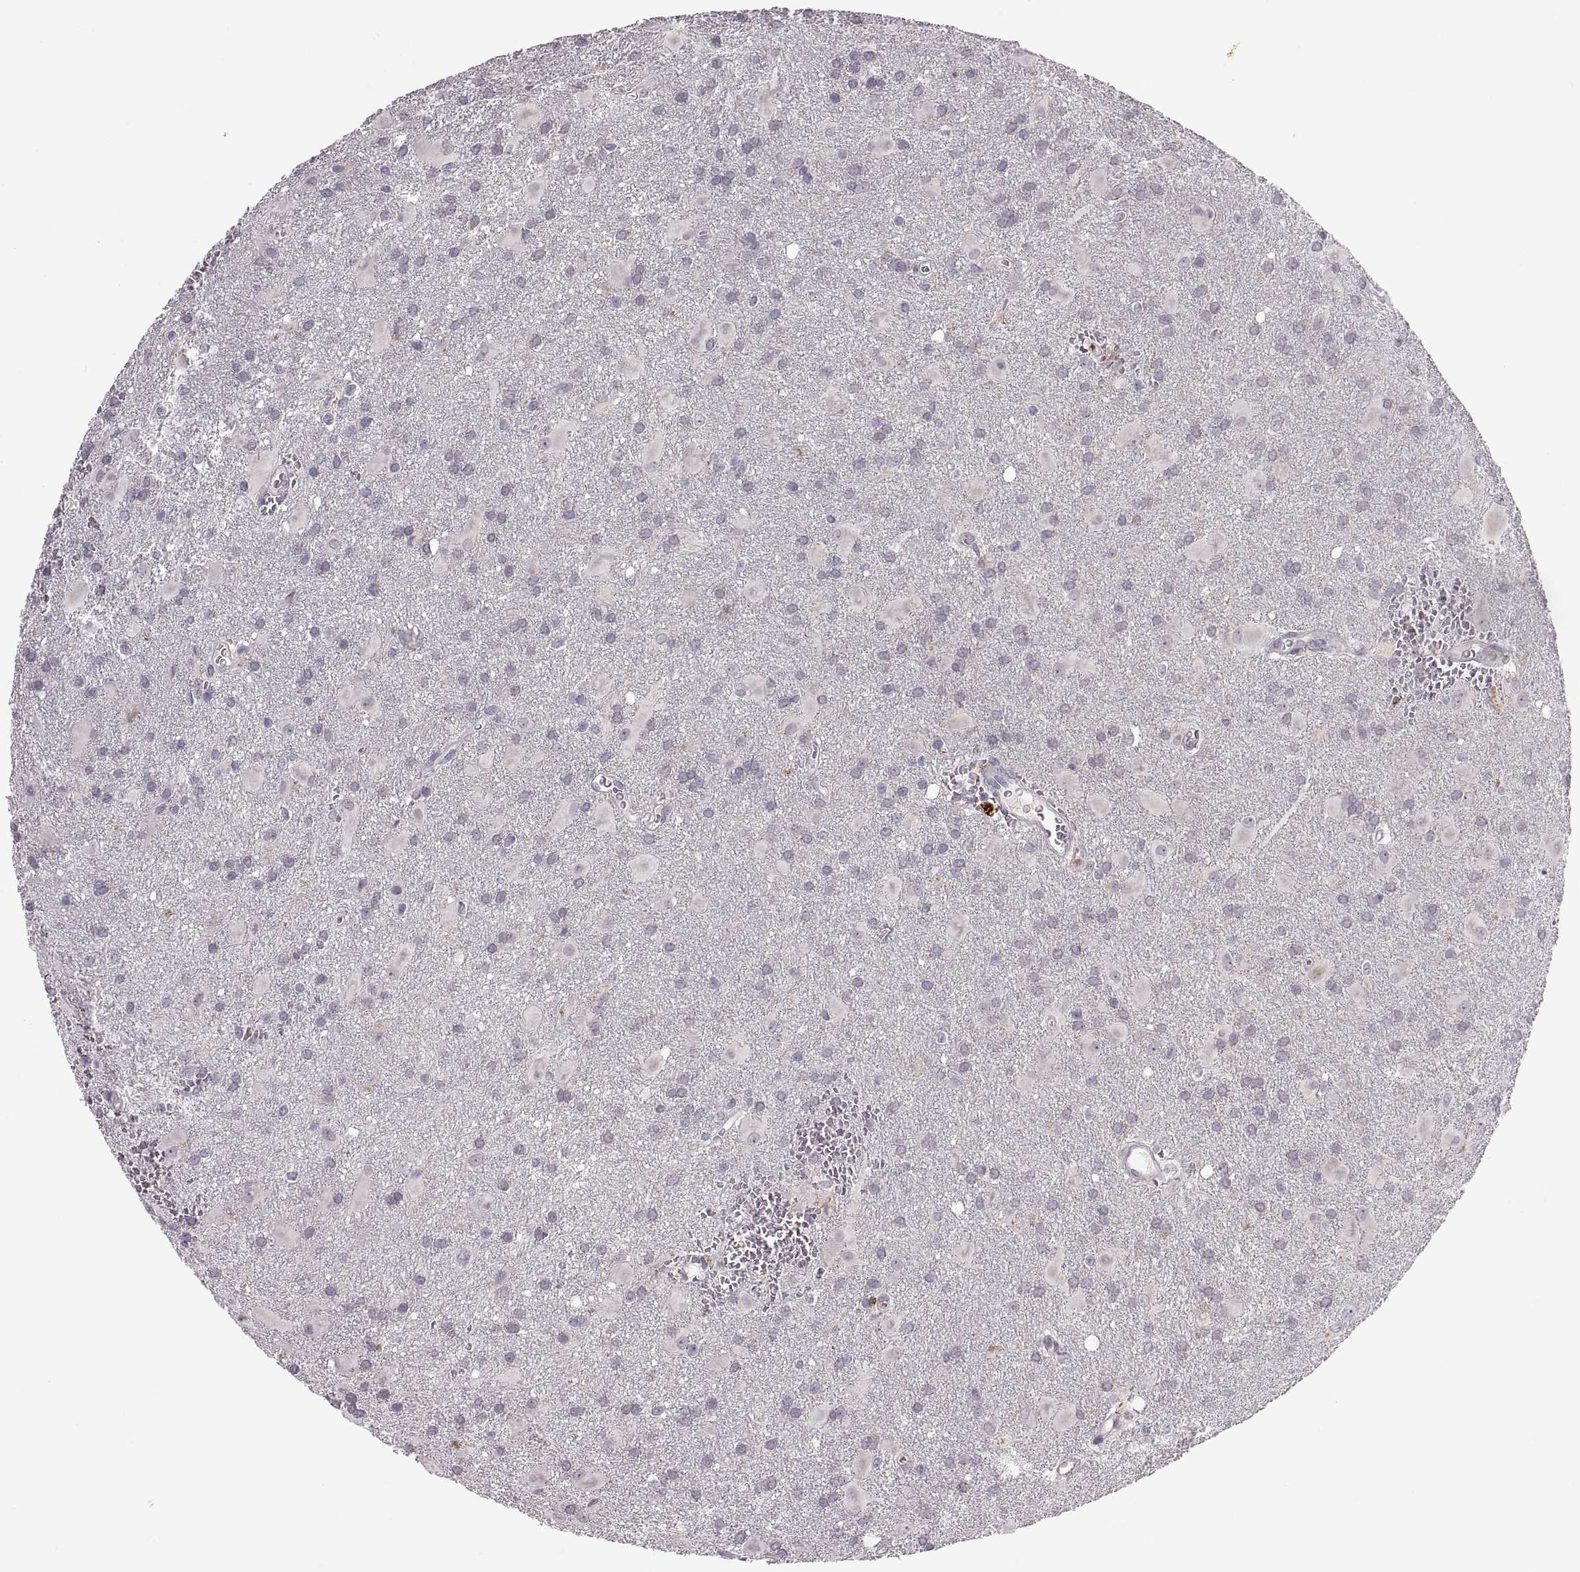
{"staining": {"intensity": "negative", "quantity": "none", "location": "none"}, "tissue": "glioma", "cell_type": "Tumor cells", "image_type": "cancer", "snomed": [{"axis": "morphology", "description": "Glioma, malignant, Low grade"}, {"axis": "topography", "description": "Brain"}], "caption": "A high-resolution micrograph shows immunohistochemistry staining of malignant low-grade glioma, which reveals no significant positivity in tumor cells.", "gene": "ADH6", "patient": {"sex": "male", "age": 58}}